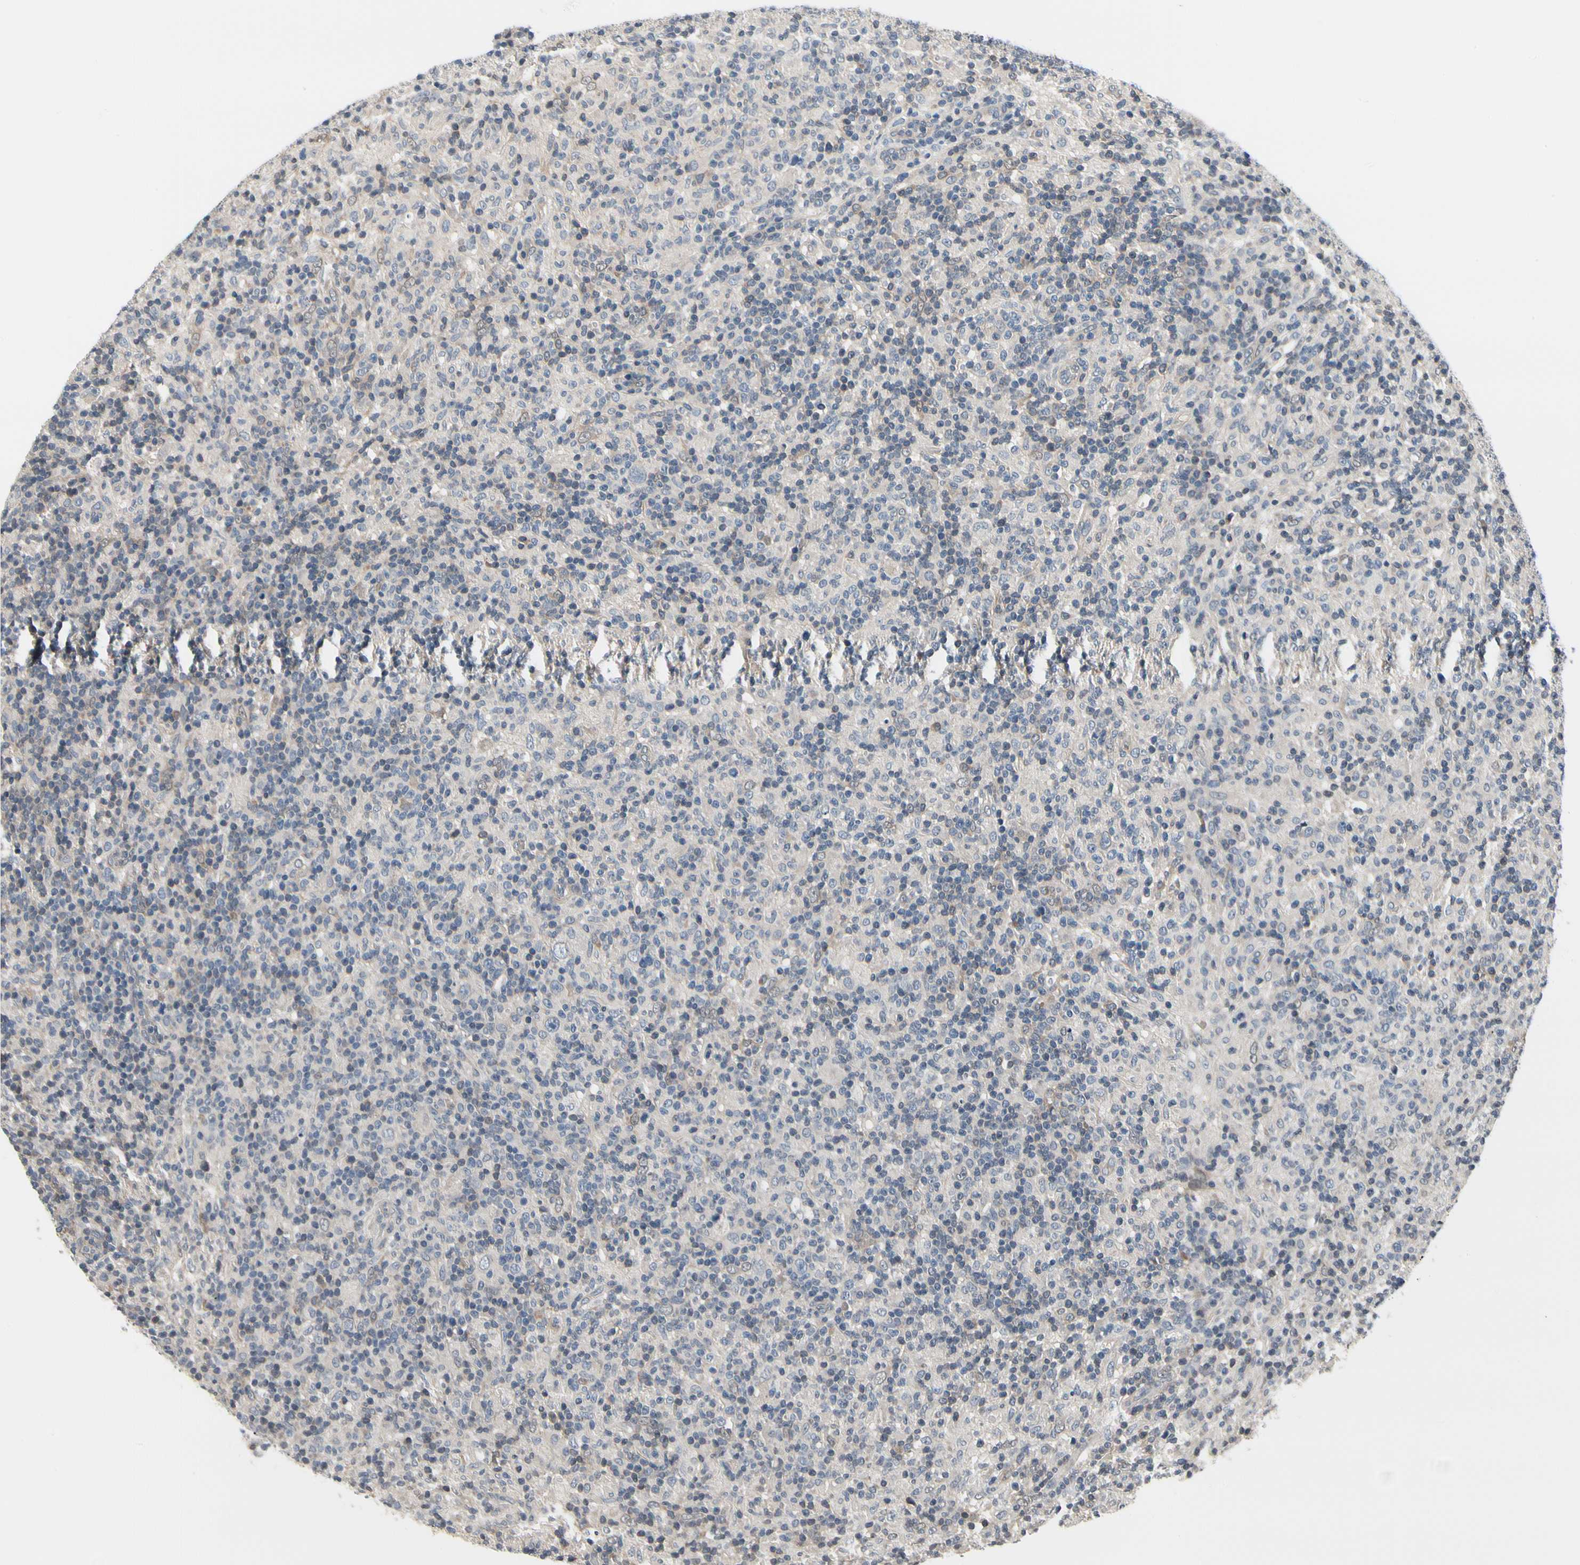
{"staining": {"intensity": "negative", "quantity": "none", "location": "none"}, "tissue": "lymphoma", "cell_type": "Tumor cells", "image_type": "cancer", "snomed": [{"axis": "morphology", "description": "Hodgkin's disease, NOS"}, {"axis": "topography", "description": "Lymph node"}], "caption": "Immunohistochemistry micrograph of human Hodgkin's disease stained for a protein (brown), which reveals no expression in tumor cells. The staining was performed using DAB to visualize the protein expression in brown, while the nuclei were stained in blue with hematoxylin (Magnification: 20x).", "gene": "PRDX6", "patient": {"sex": "male", "age": 70}}